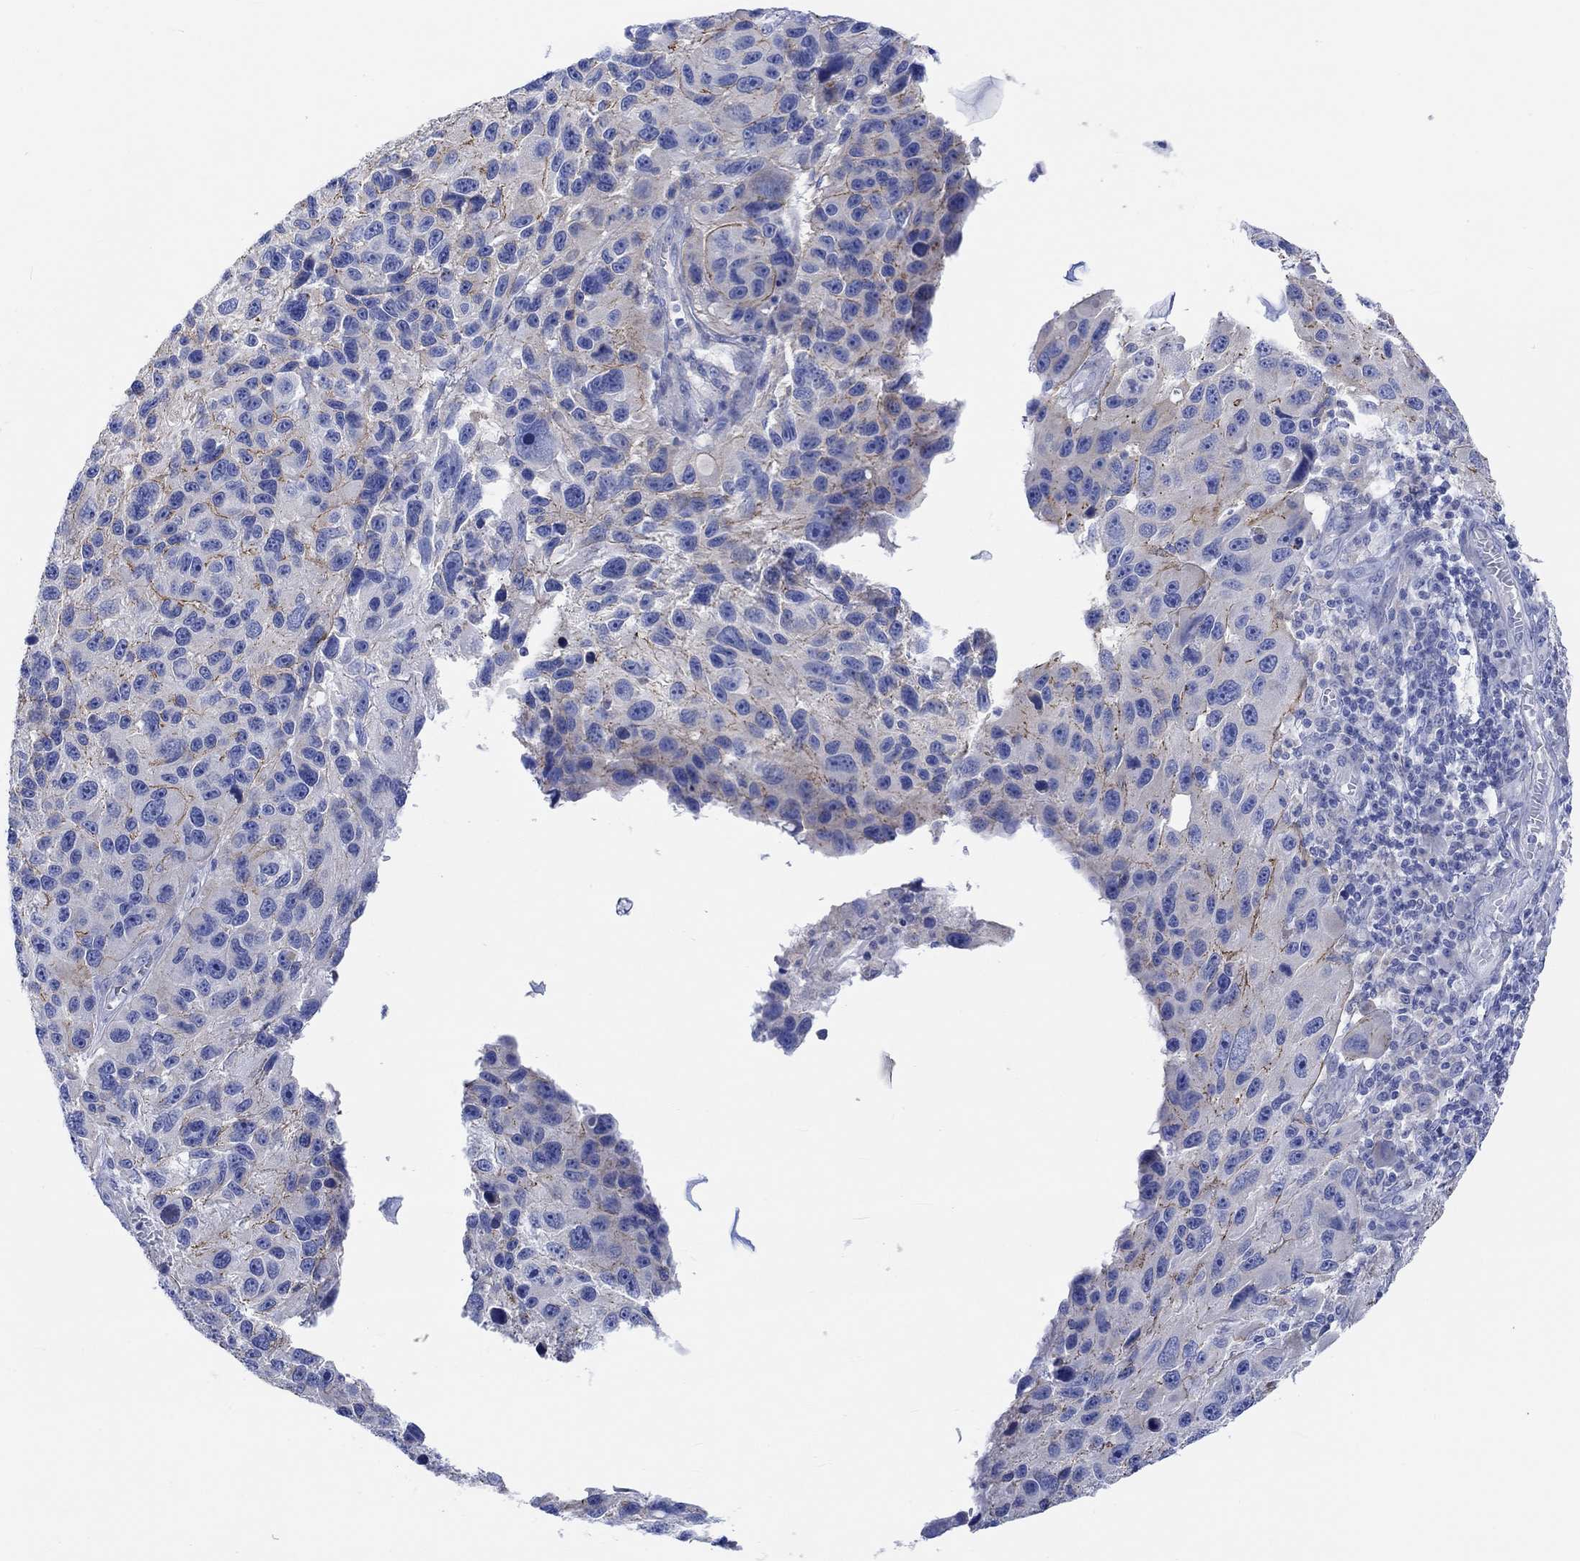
{"staining": {"intensity": "negative", "quantity": "none", "location": "none"}, "tissue": "melanoma", "cell_type": "Tumor cells", "image_type": "cancer", "snomed": [{"axis": "morphology", "description": "Malignant melanoma, NOS"}, {"axis": "topography", "description": "Skin"}], "caption": "This is a image of immunohistochemistry (IHC) staining of melanoma, which shows no positivity in tumor cells.", "gene": "REEP6", "patient": {"sex": "male", "age": 53}}